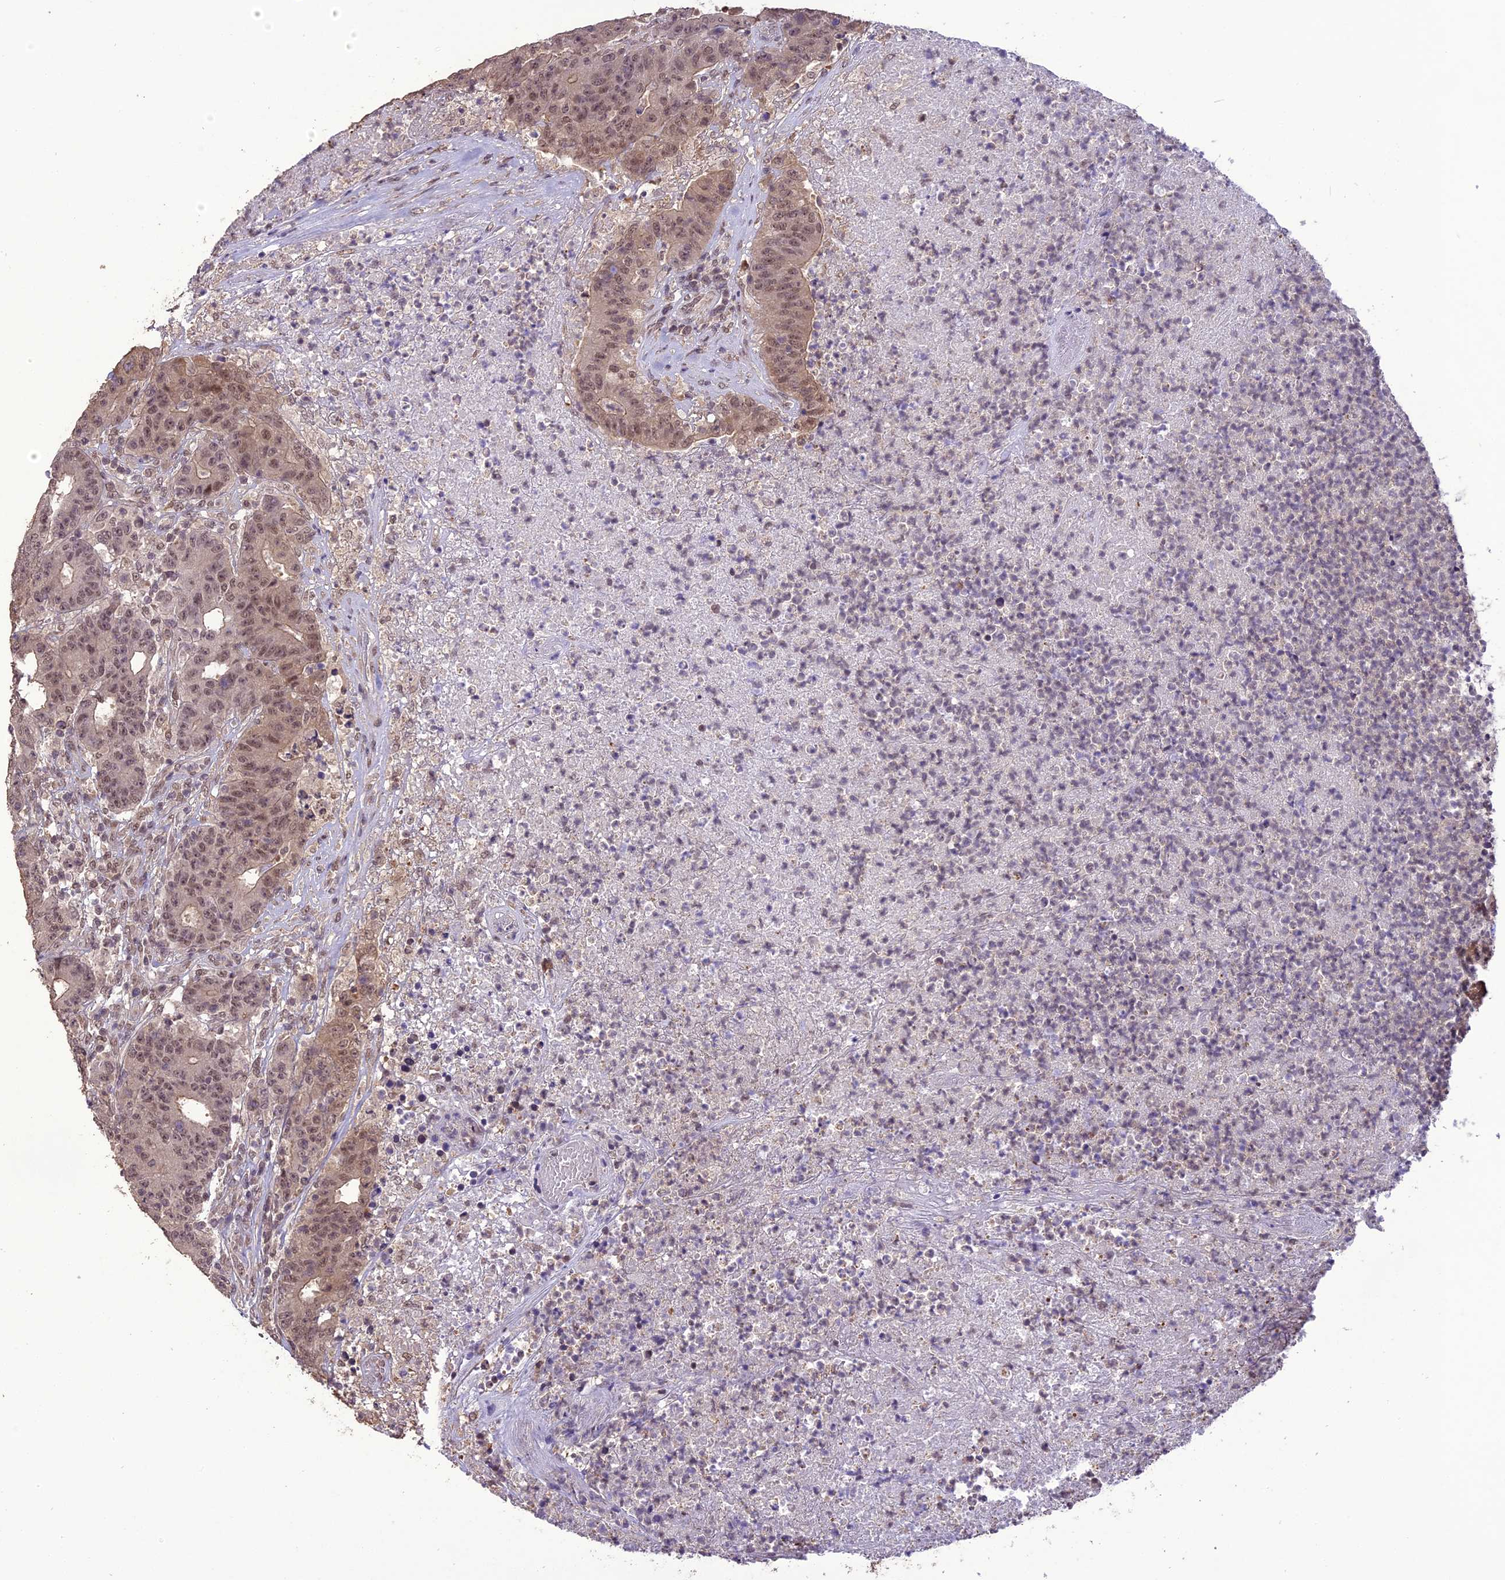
{"staining": {"intensity": "moderate", "quantity": ">75%", "location": "cytoplasmic/membranous,nuclear"}, "tissue": "colorectal cancer", "cell_type": "Tumor cells", "image_type": "cancer", "snomed": [{"axis": "morphology", "description": "Adenocarcinoma, NOS"}, {"axis": "topography", "description": "Colon"}], "caption": "Immunohistochemical staining of human adenocarcinoma (colorectal) demonstrates moderate cytoplasmic/membranous and nuclear protein positivity in about >75% of tumor cells.", "gene": "TIGD7", "patient": {"sex": "female", "age": 75}}